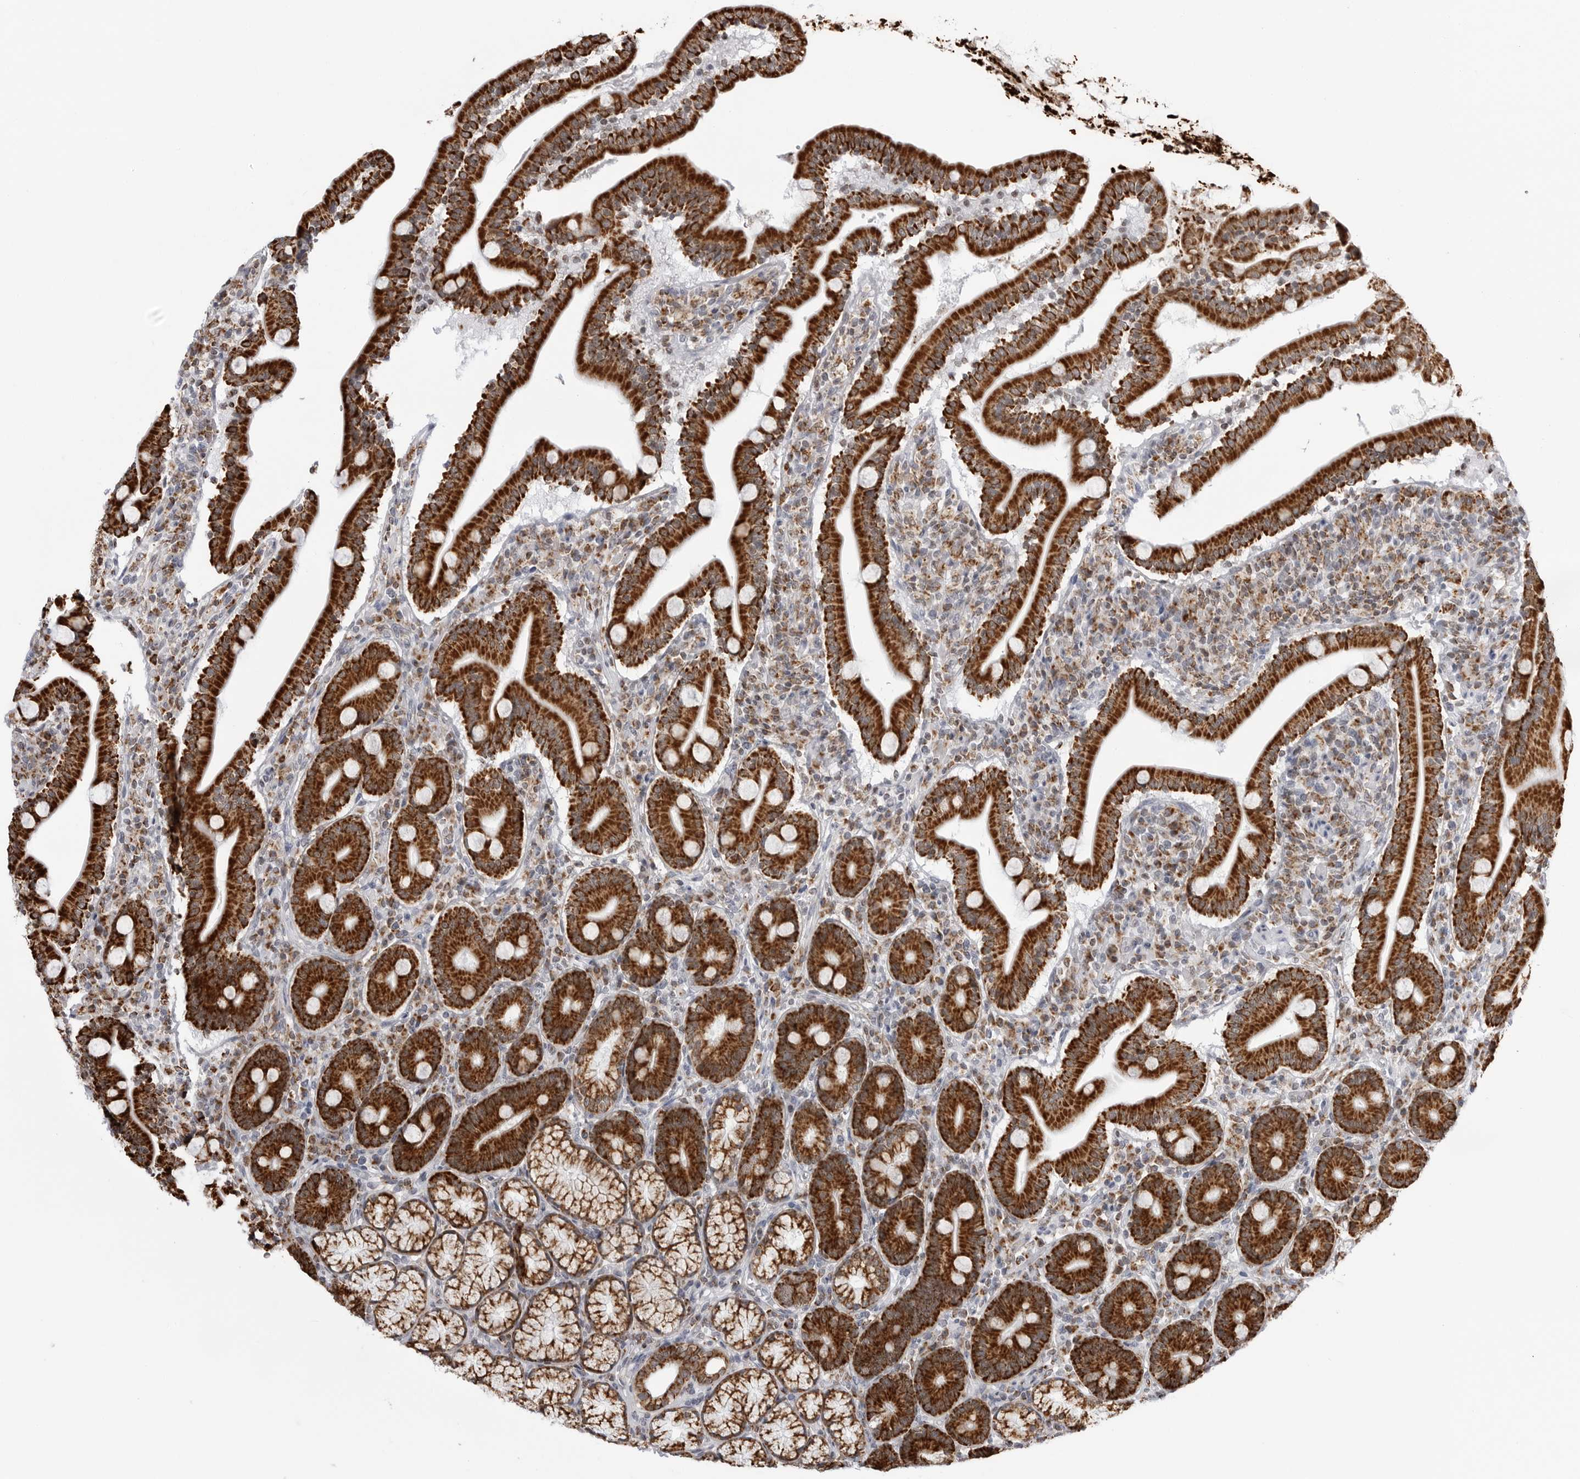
{"staining": {"intensity": "strong", "quantity": ">75%", "location": "cytoplasmic/membranous"}, "tissue": "duodenum", "cell_type": "Glandular cells", "image_type": "normal", "snomed": [{"axis": "morphology", "description": "Normal tissue, NOS"}, {"axis": "topography", "description": "Duodenum"}], "caption": "A high amount of strong cytoplasmic/membranous positivity is present in about >75% of glandular cells in unremarkable duodenum. The staining was performed using DAB, with brown indicating positive protein expression. Nuclei are stained blue with hematoxylin.", "gene": "COX5A", "patient": {"sex": "male", "age": 35}}